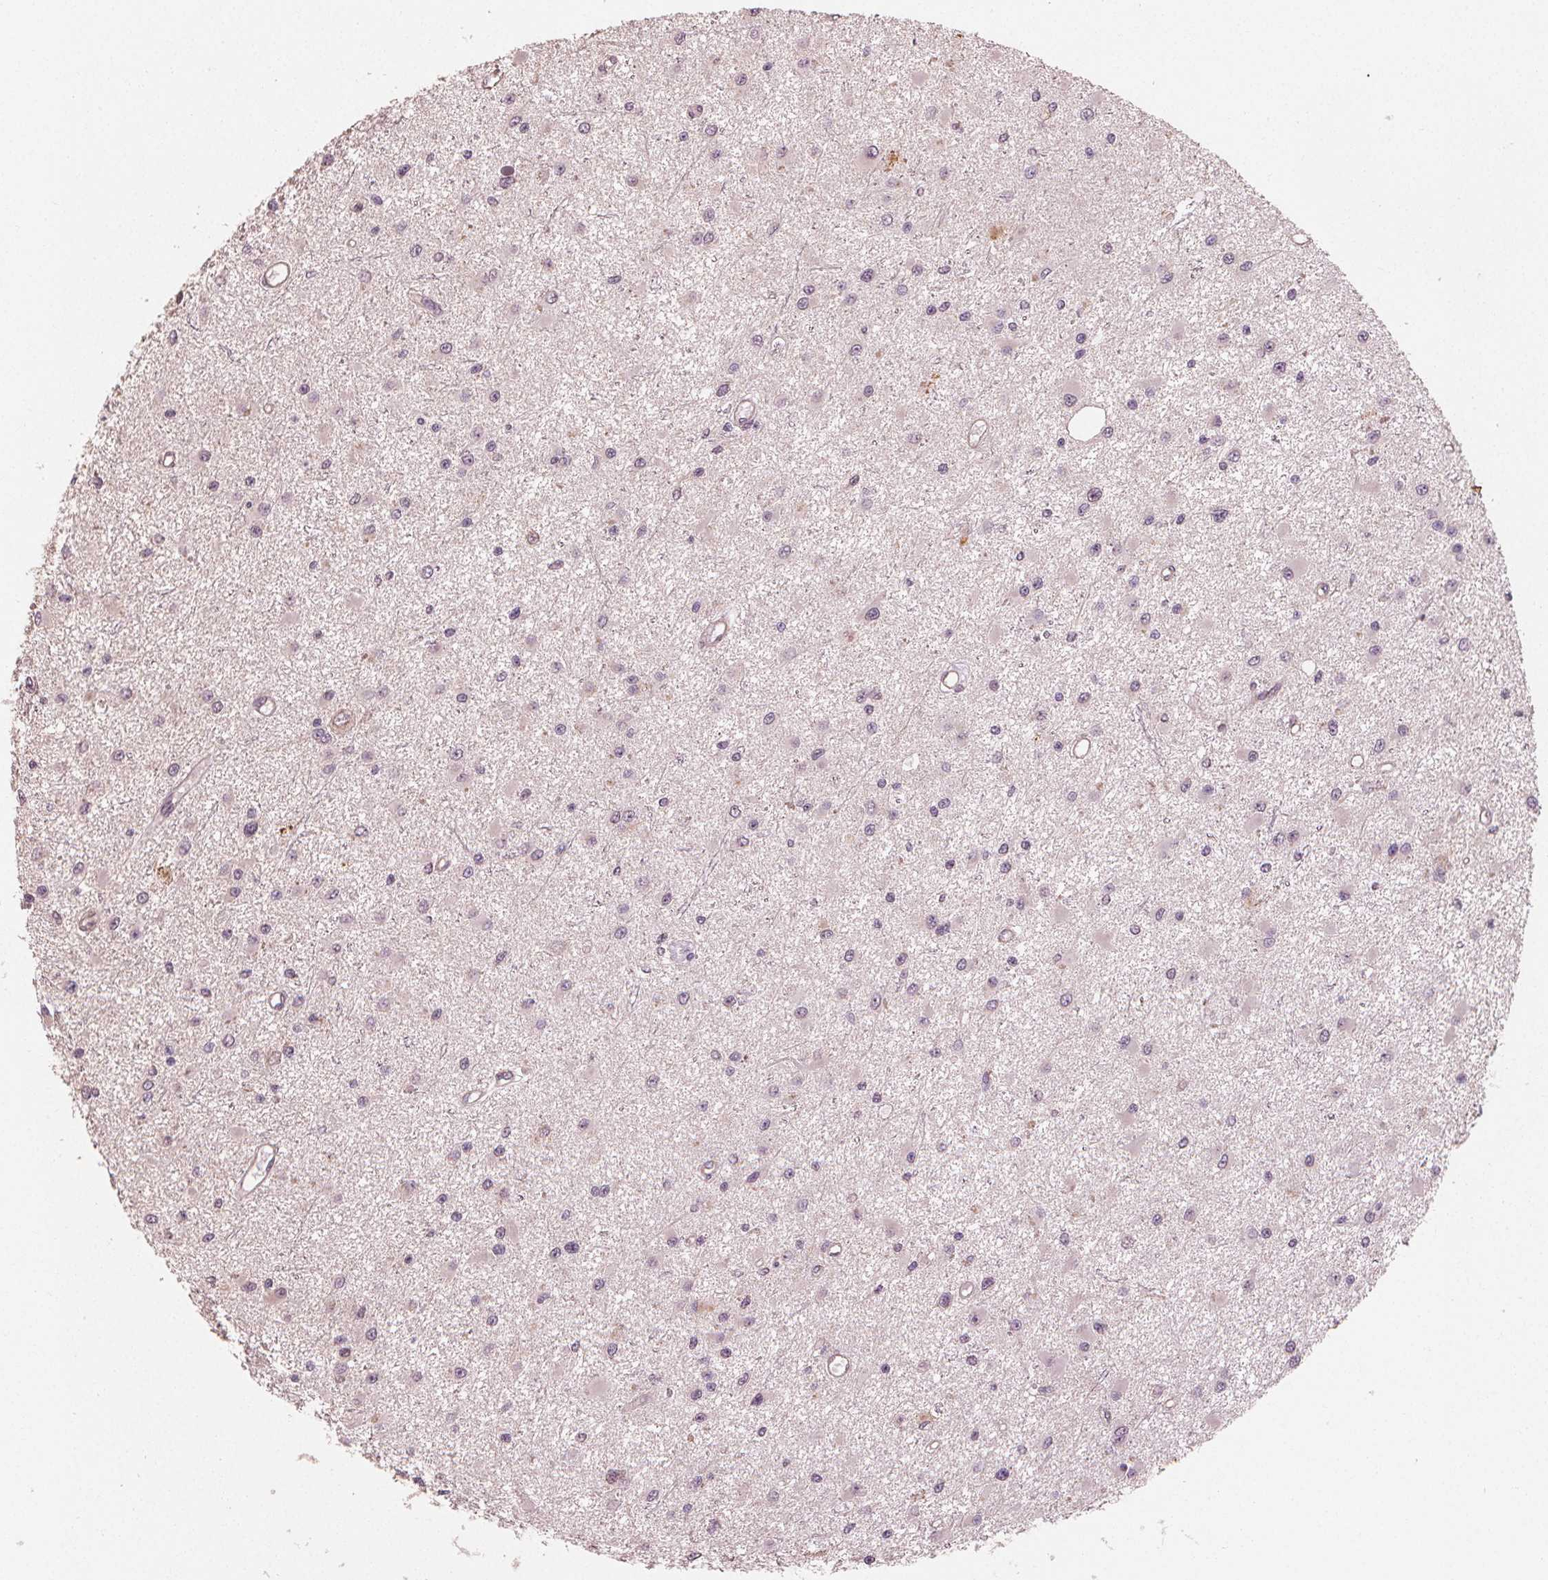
{"staining": {"intensity": "negative", "quantity": "none", "location": "none"}, "tissue": "glioma", "cell_type": "Tumor cells", "image_type": "cancer", "snomed": [{"axis": "morphology", "description": "Glioma, malignant, High grade"}, {"axis": "topography", "description": "Brain"}], "caption": "Immunohistochemistry (IHC) of glioma displays no positivity in tumor cells.", "gene": "CLBA1", "patient": {"sex": "male", "age": 54}}